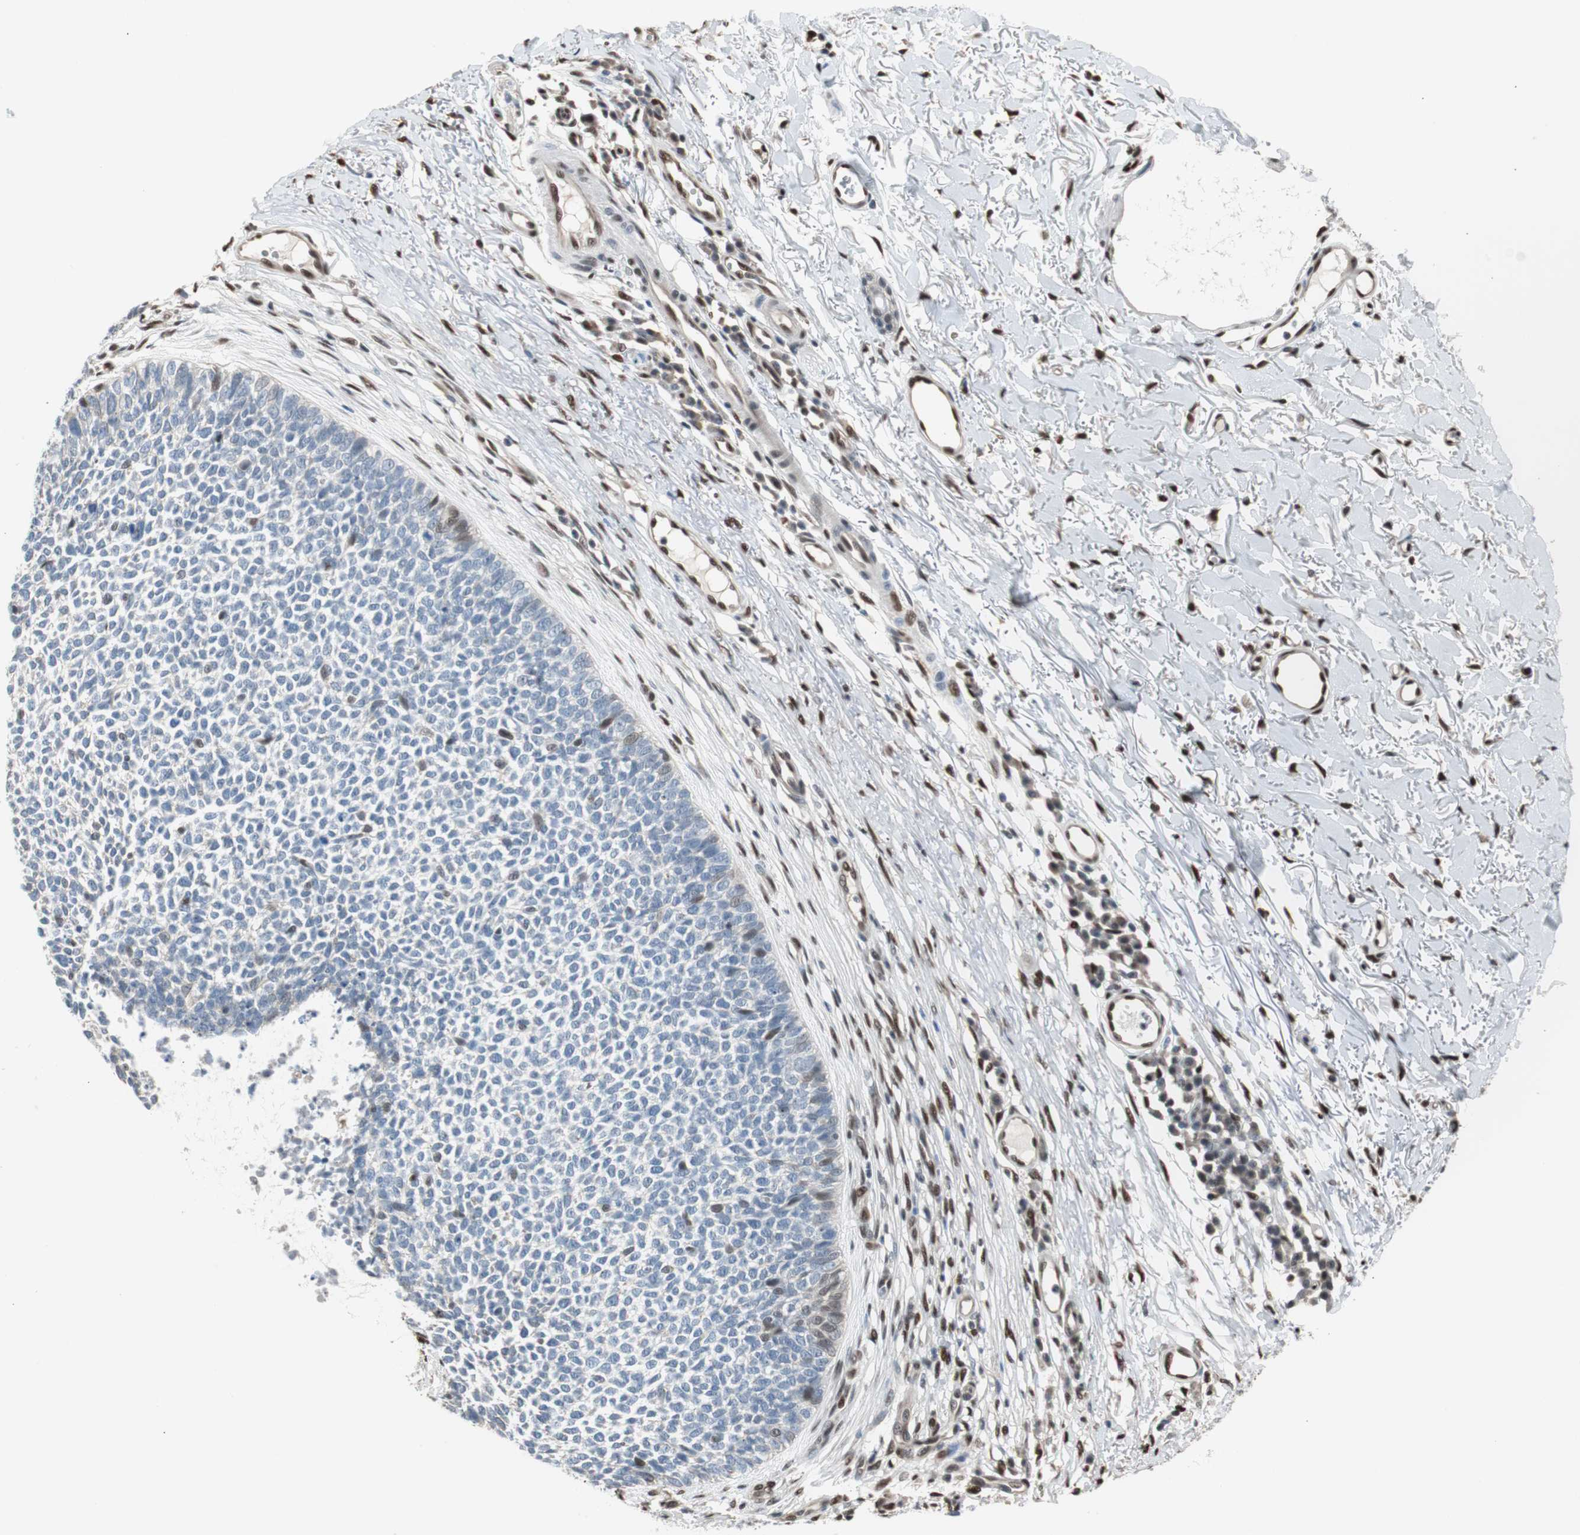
{"staining": {"intensity": "negative", "quantity": "none", "location": "none"}, "tissue": "skin cancer", "cell_type": "Tumor cells", "image_type": "cancer", "snomed": [{"axis": "morphology", "description": "Basal cell carcinoma"}, {"axis": "topography", "description": "Skin"}], "caption": "Tumor cells show no significant expression in basal cell carcinoma (skin).", "gene": "PML", "patient": {"sex": "female", "age": 84}}